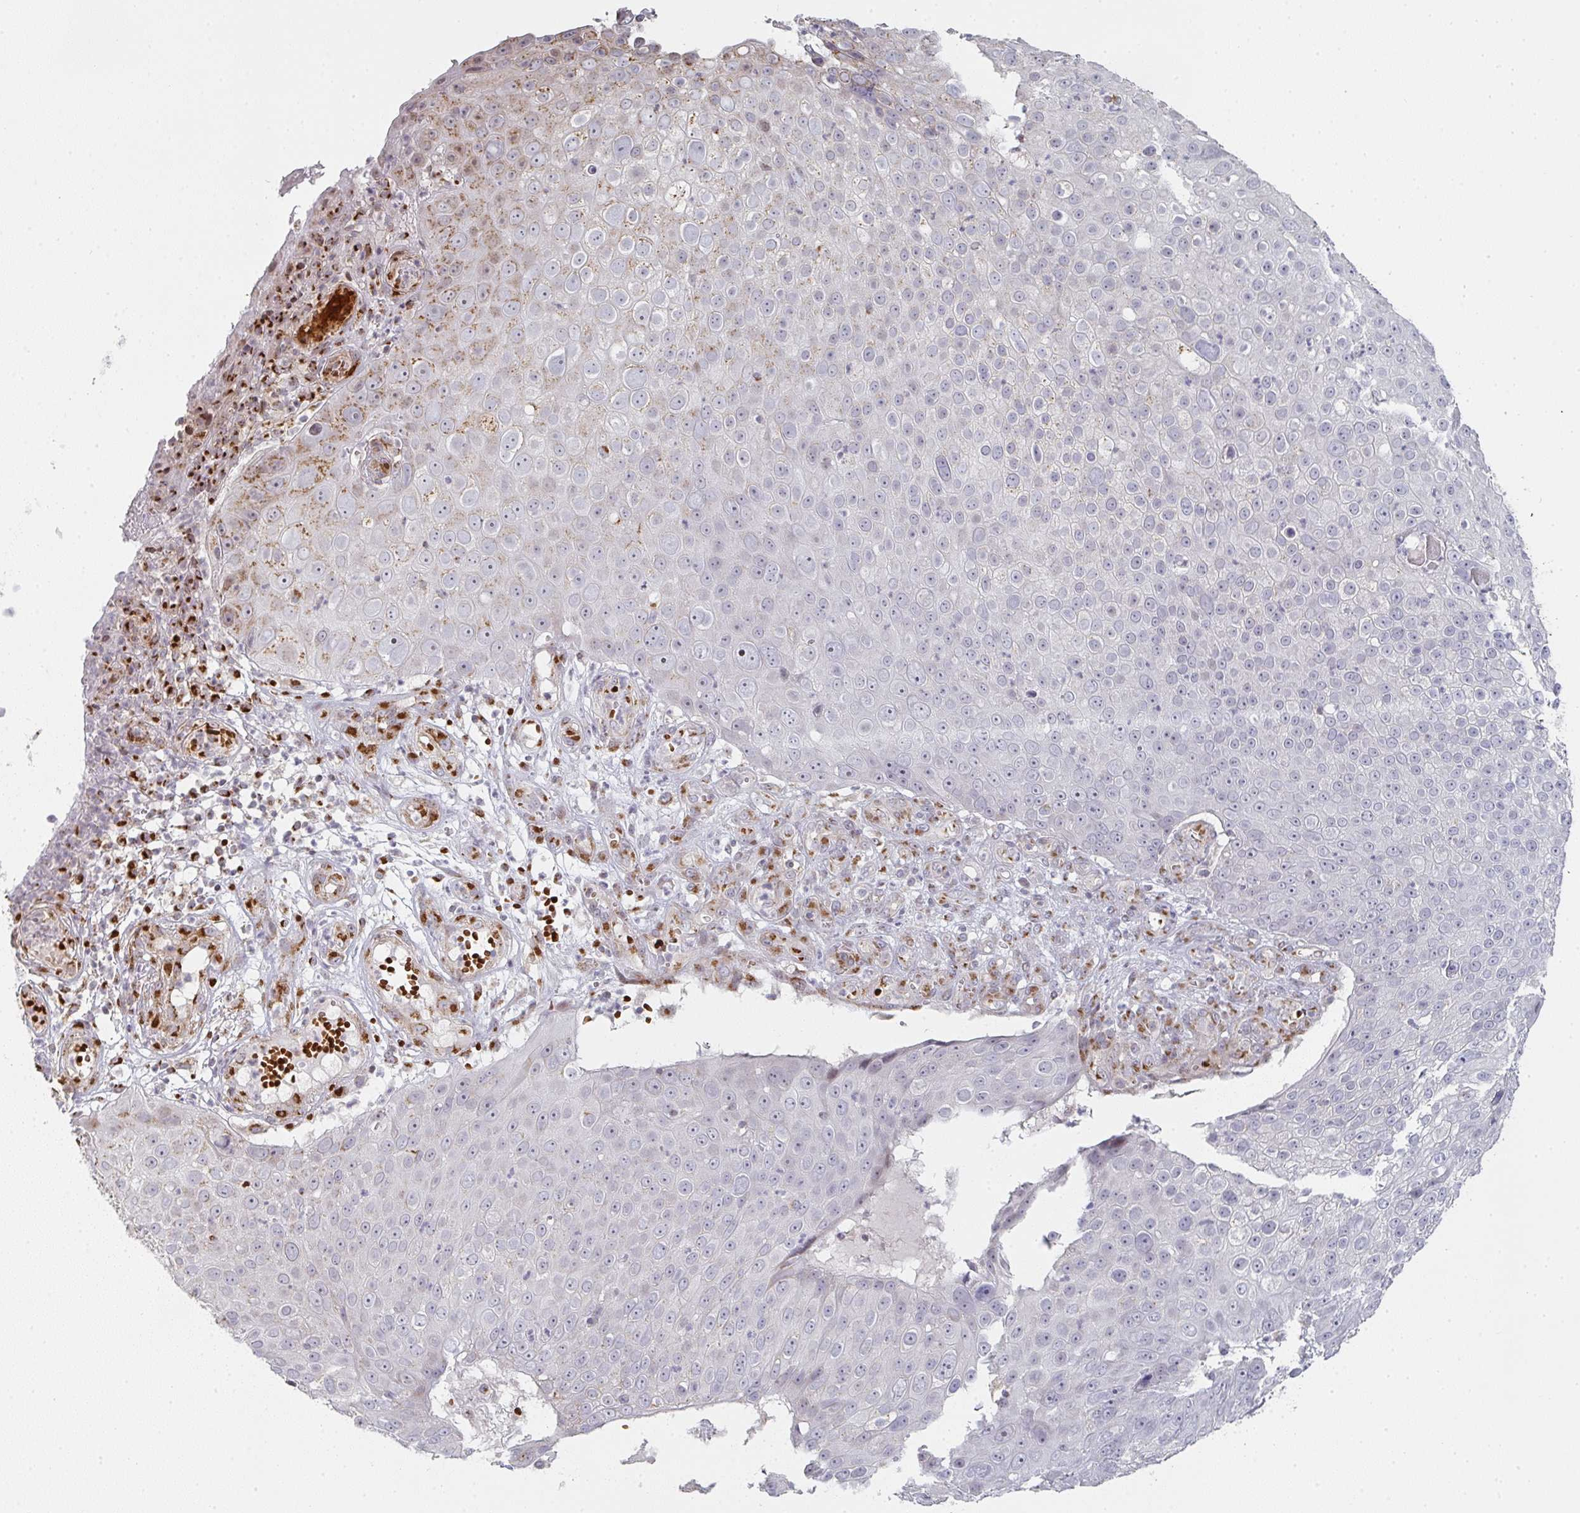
{"staining": {"intensity": "moderate", "quantity": "<25%", "location": "cytoplasmic/membranous"}, "tissue": "skin cancer", "cell_type": "Tumor cells", "image_type": "cancer", "snomed": [{"axis": "morphology", "description": "Squamous cell carcinoma, NOS"}, {"axis": "topography", "description": "Skin"}], "caption": "Protein staining of skin squamous cell carcinoma tissue demonstrates moderate cytoplasmic/membranous positivity in about <25% of tumor cells. (DAB (3,3'-diaminobenzidine) = brown stain, brightfield microscopy at high magnification).", "gene": "ZNF526", "patient": {"sex": "male", "age": 71}}